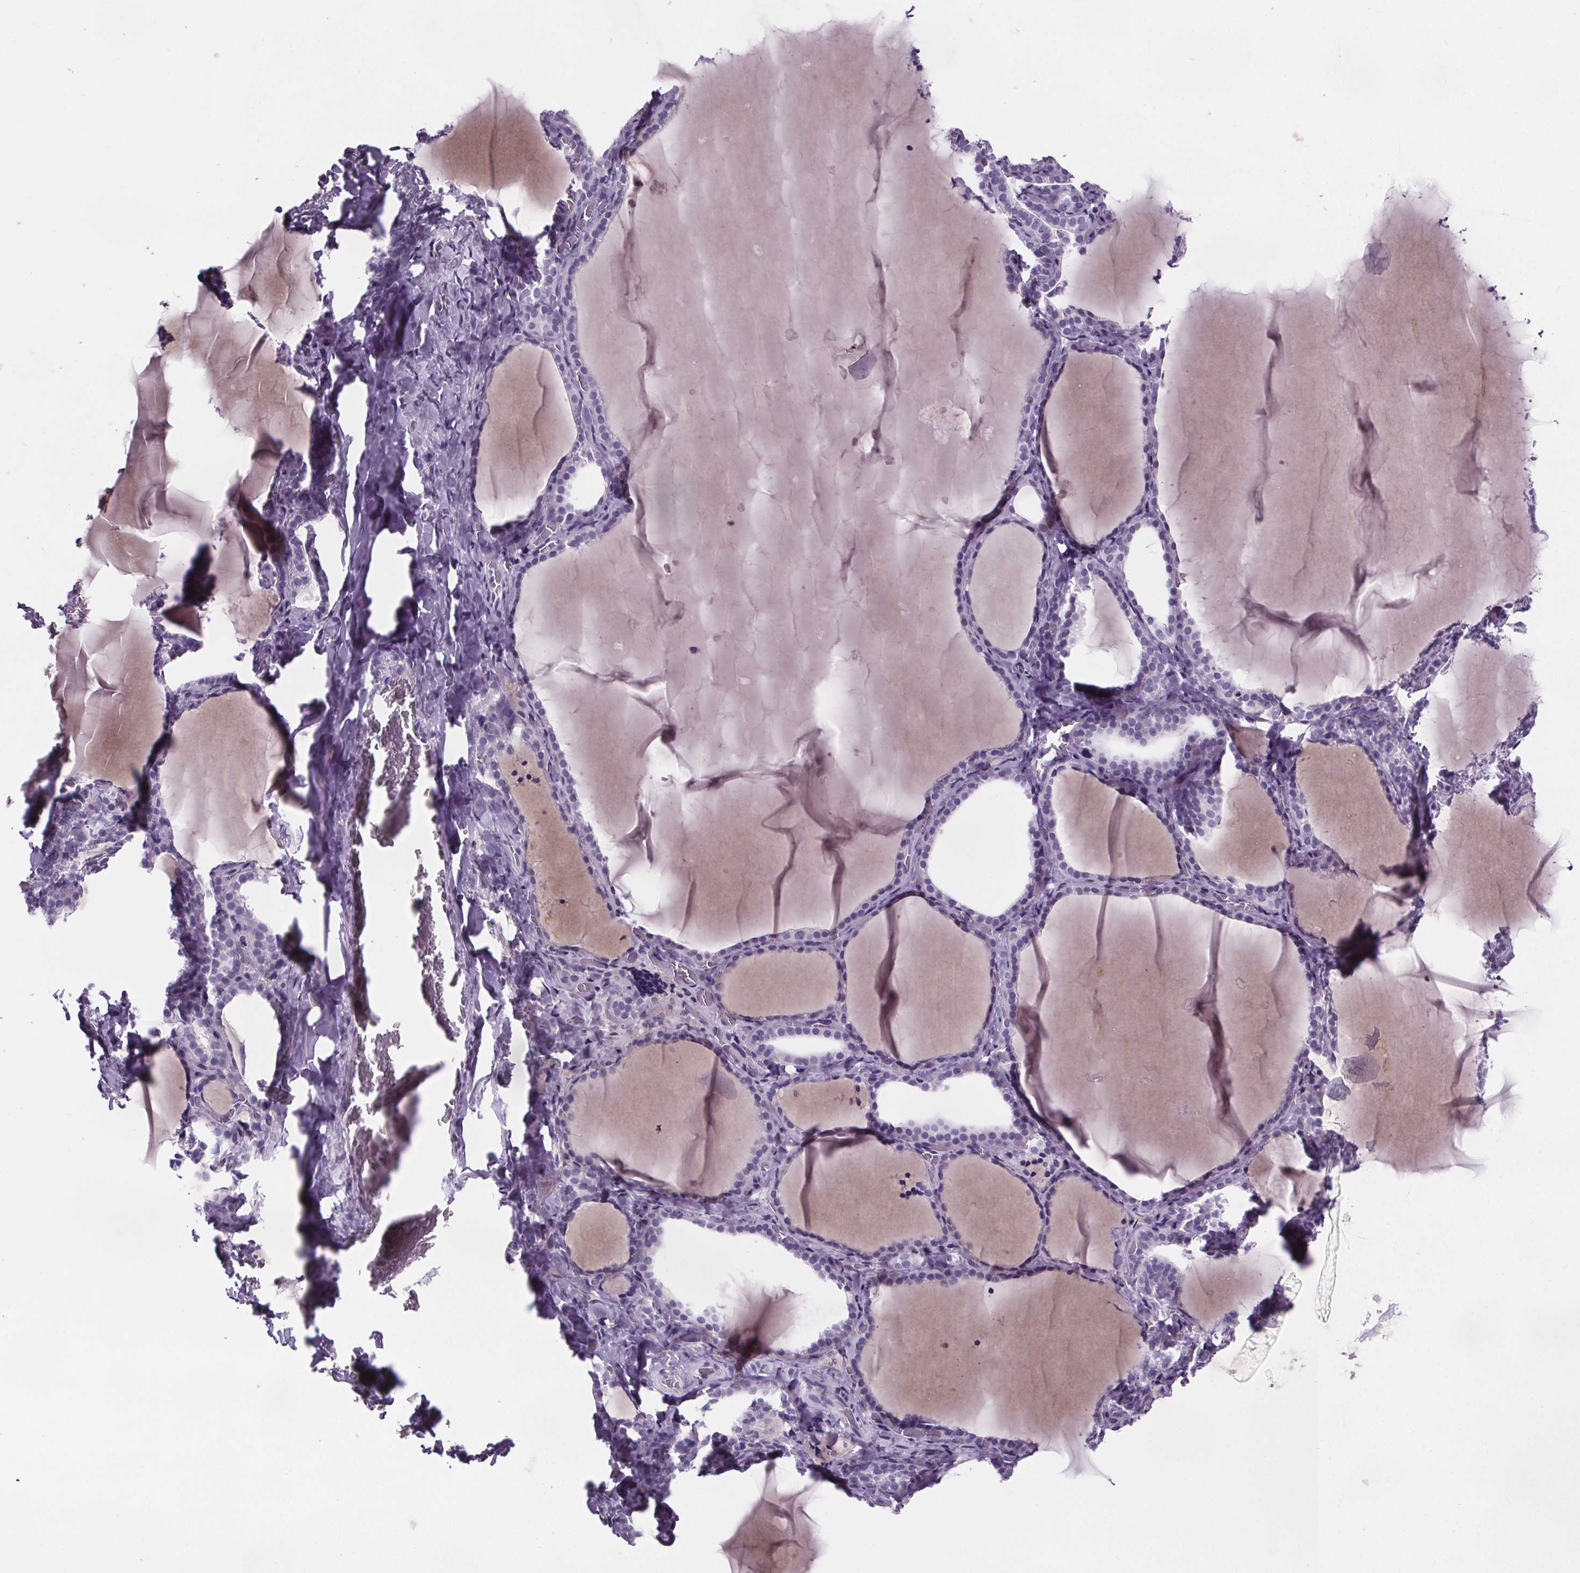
{"staining": {"intensity": "negative", "quantity": "none", "location": "none"}, "tissue": "thyroid gland", "cell_type": "Glandular cells", "image_type": "normal", "snomed": [{"axis": "morphology", "description": "Normal tissue, NOS"}, {"axis": "topography", "description": "Thyroid gland"}], "caption": "Protein analysis of unremarkable thyroid gland exhibits no significant positivity in glandular cells.", "gene": "CUBN", "patient": {"sex": "female", "age": 22}}